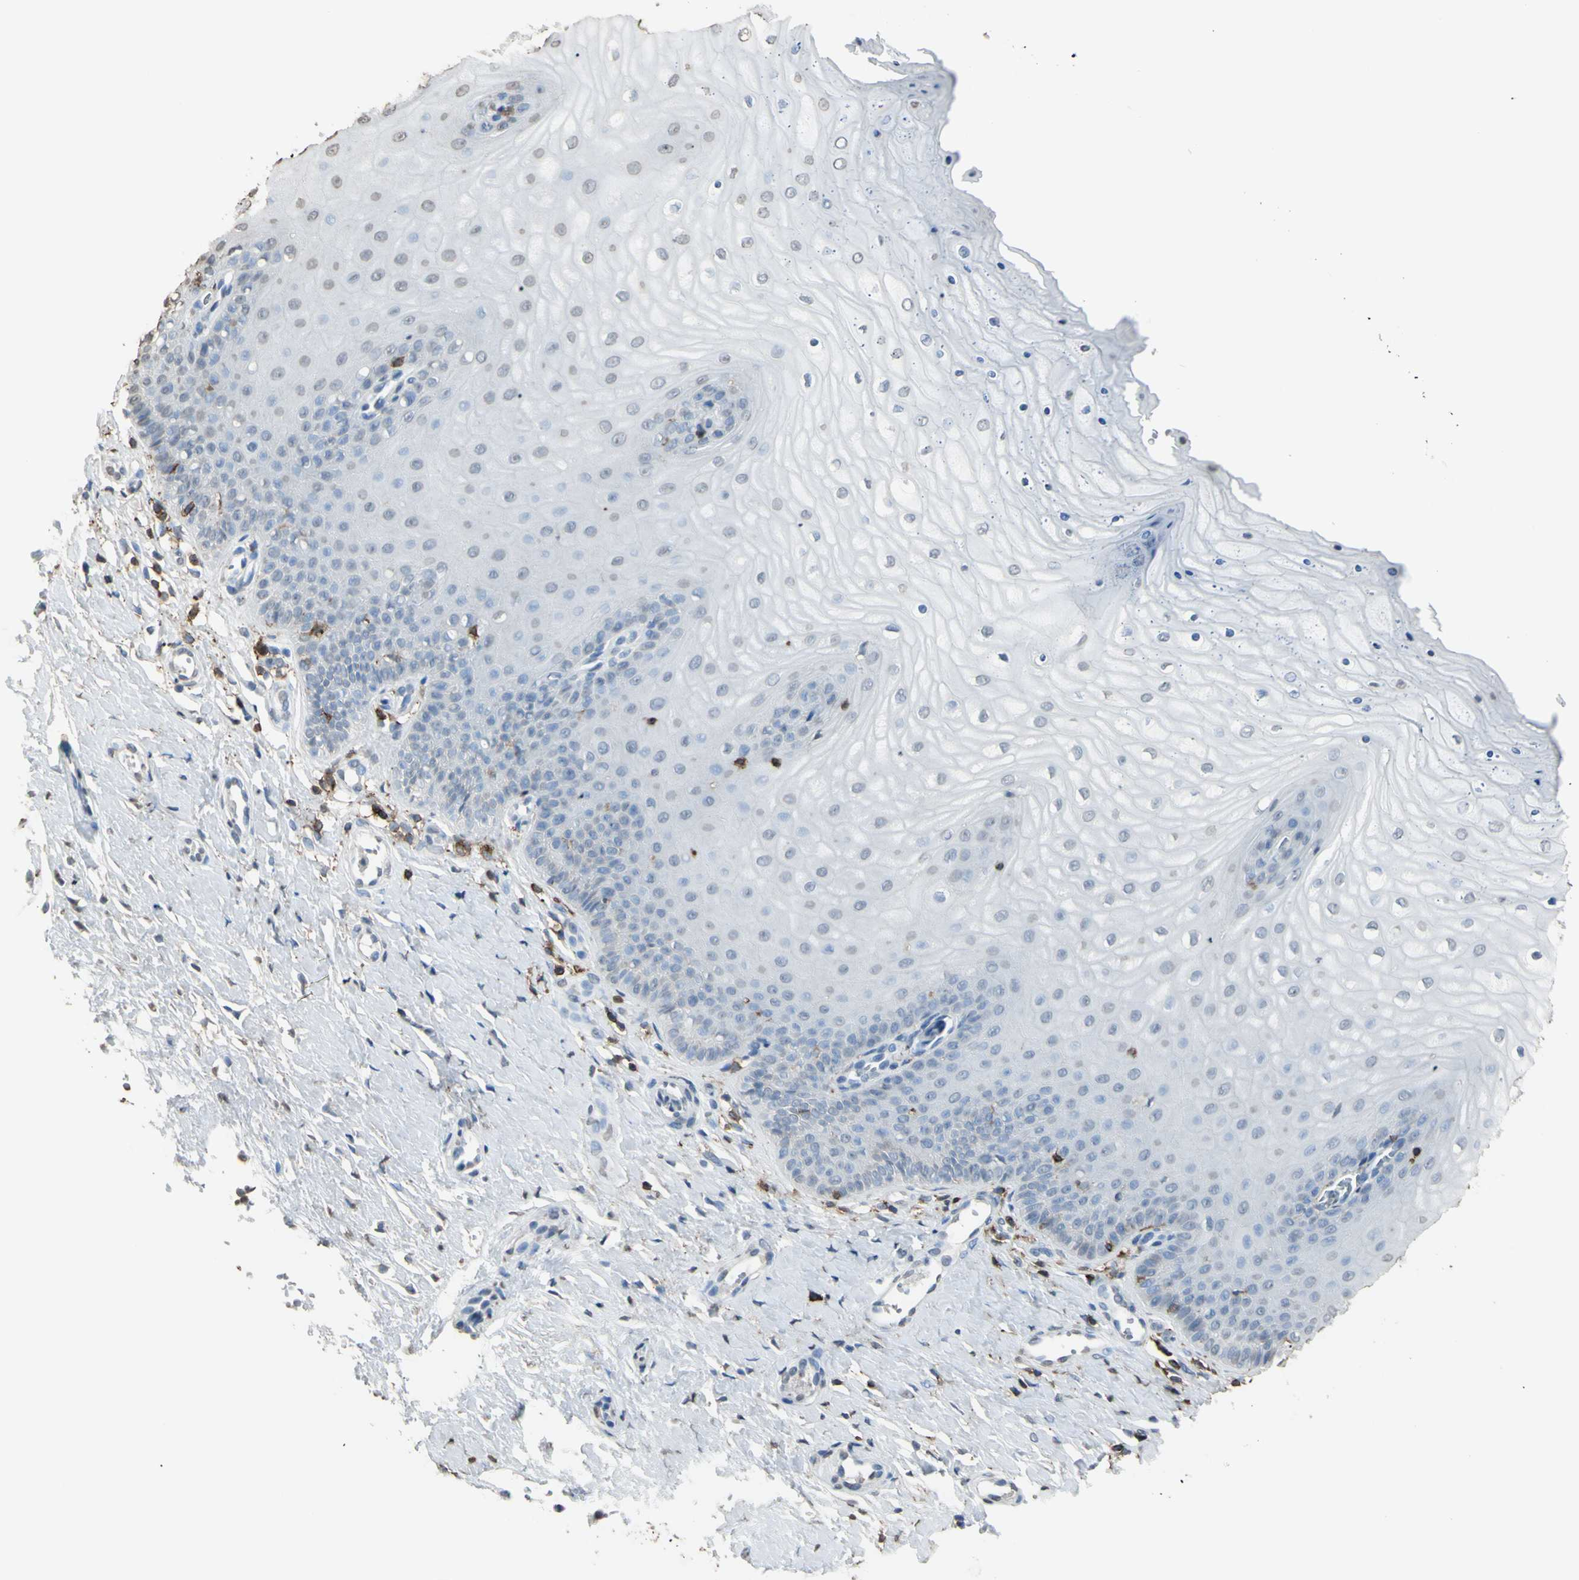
{"staining": {"intensity": "negative", "quantity": "none", "location": "none"}, "tissue": "cervix", "cell_type": "Glandular cells", "image_type": "normal", "snomed": [{"axis": "morphology", "description": "Normal tissue, NOS"}, {"axis": "topography", "description": "Cervix"}], "caption": "This is an immunohistochemistry (IHC) image of benign human cervix. There is no staining in glandular cells.", "gene": "PSTPIP1", "patient": {"sex": "female", "age": 55}}